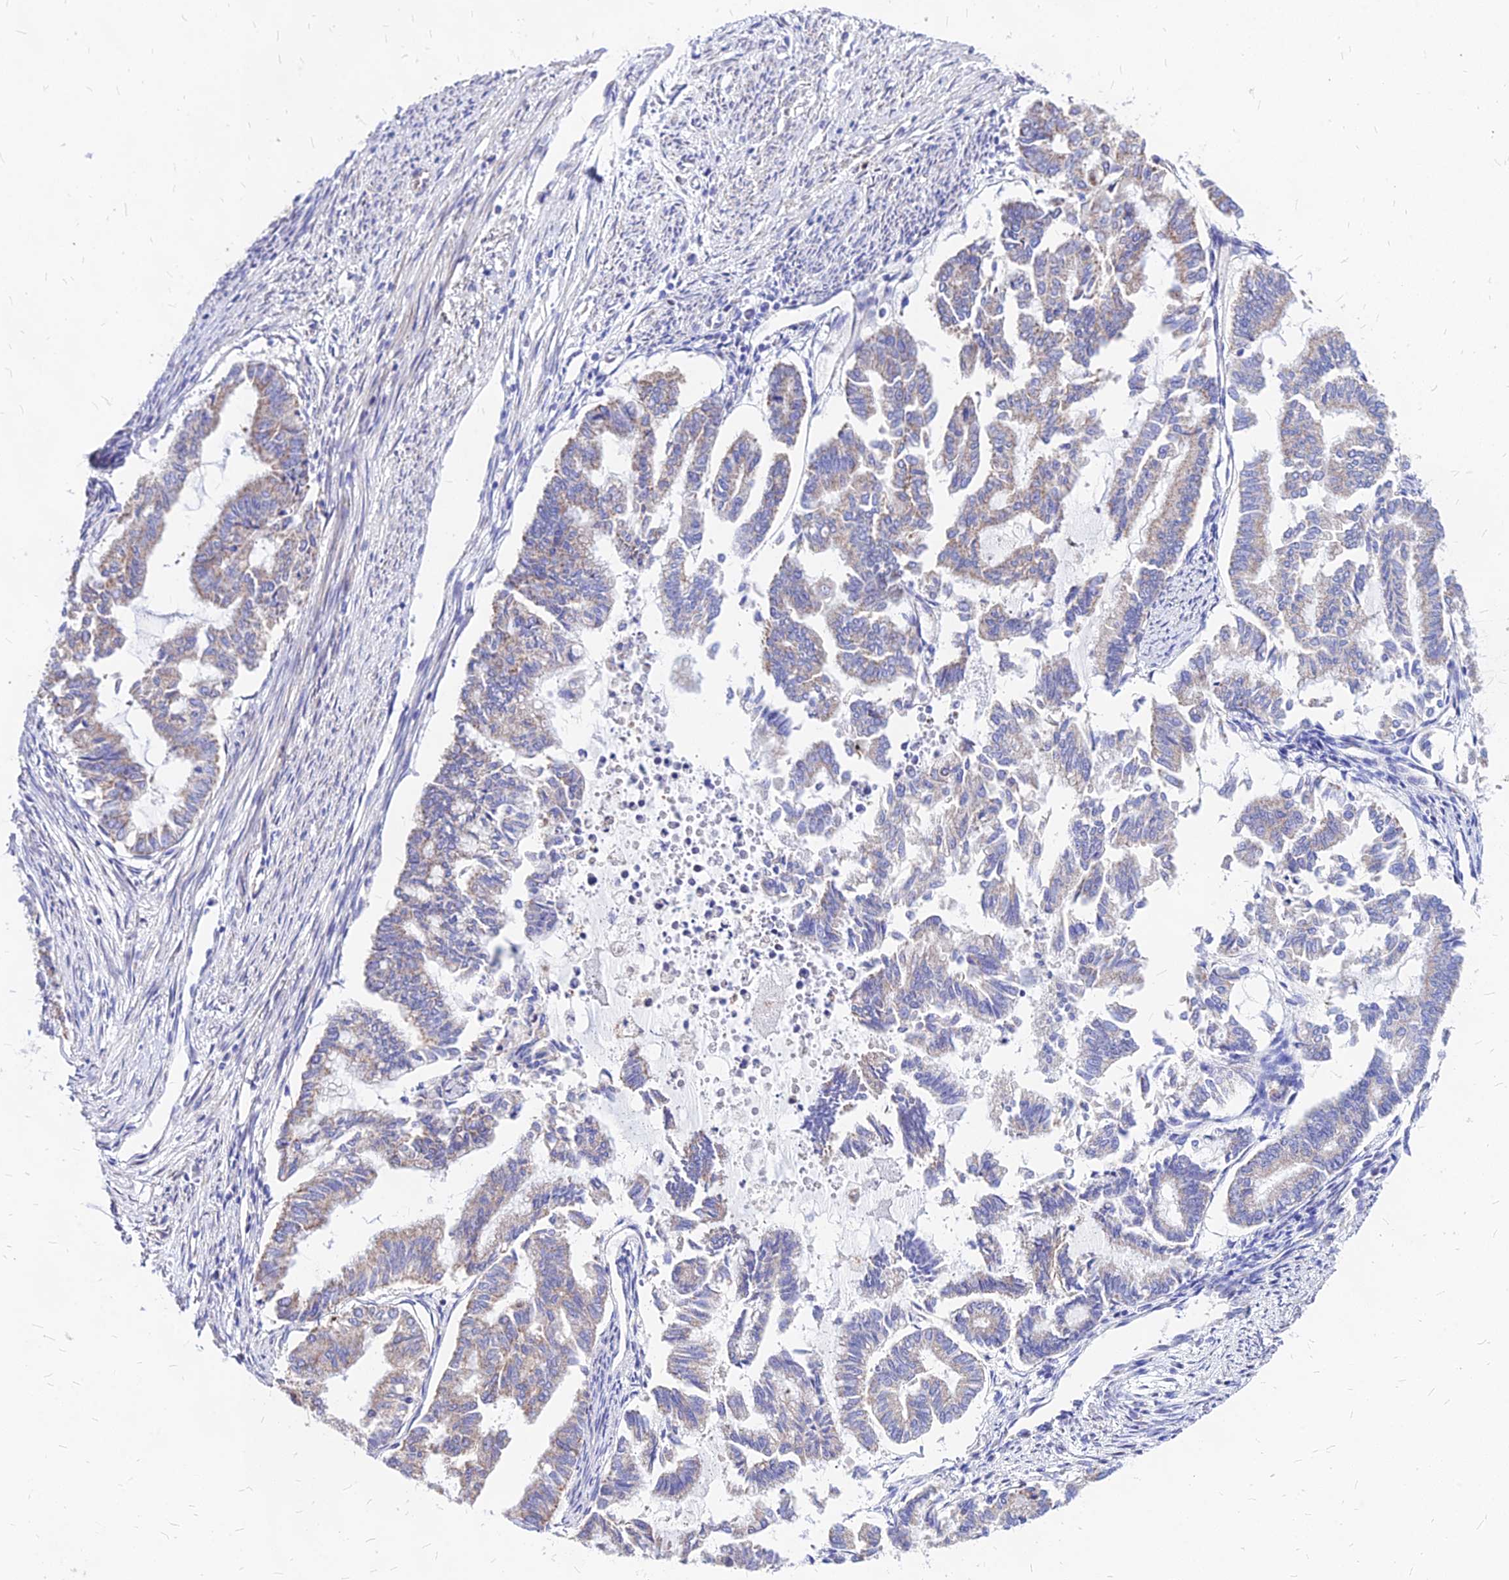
{"staining": {"intensity": "weak", "quantity": "25%-75%", "location": "cytoplasmic/membranous"}, "tissue": "endometrial cancer", "cell_type": "Tumor cells", "image_type": "cancer", "snomed": [{"axis": "morphology", "description": "Adenocarcinoma, NOS"}, {"axis": "topography", "description": "Endometrium"}], "caption": "Protein staining by immunohistochemistry demonstrates weak cytoplasmic/membranous staining in approximately 25%-75% of tumor cells in adenocarcinoma (endometrial).", "gene": "MRPL3", "patient": {"sex": "female", "age": 79}}